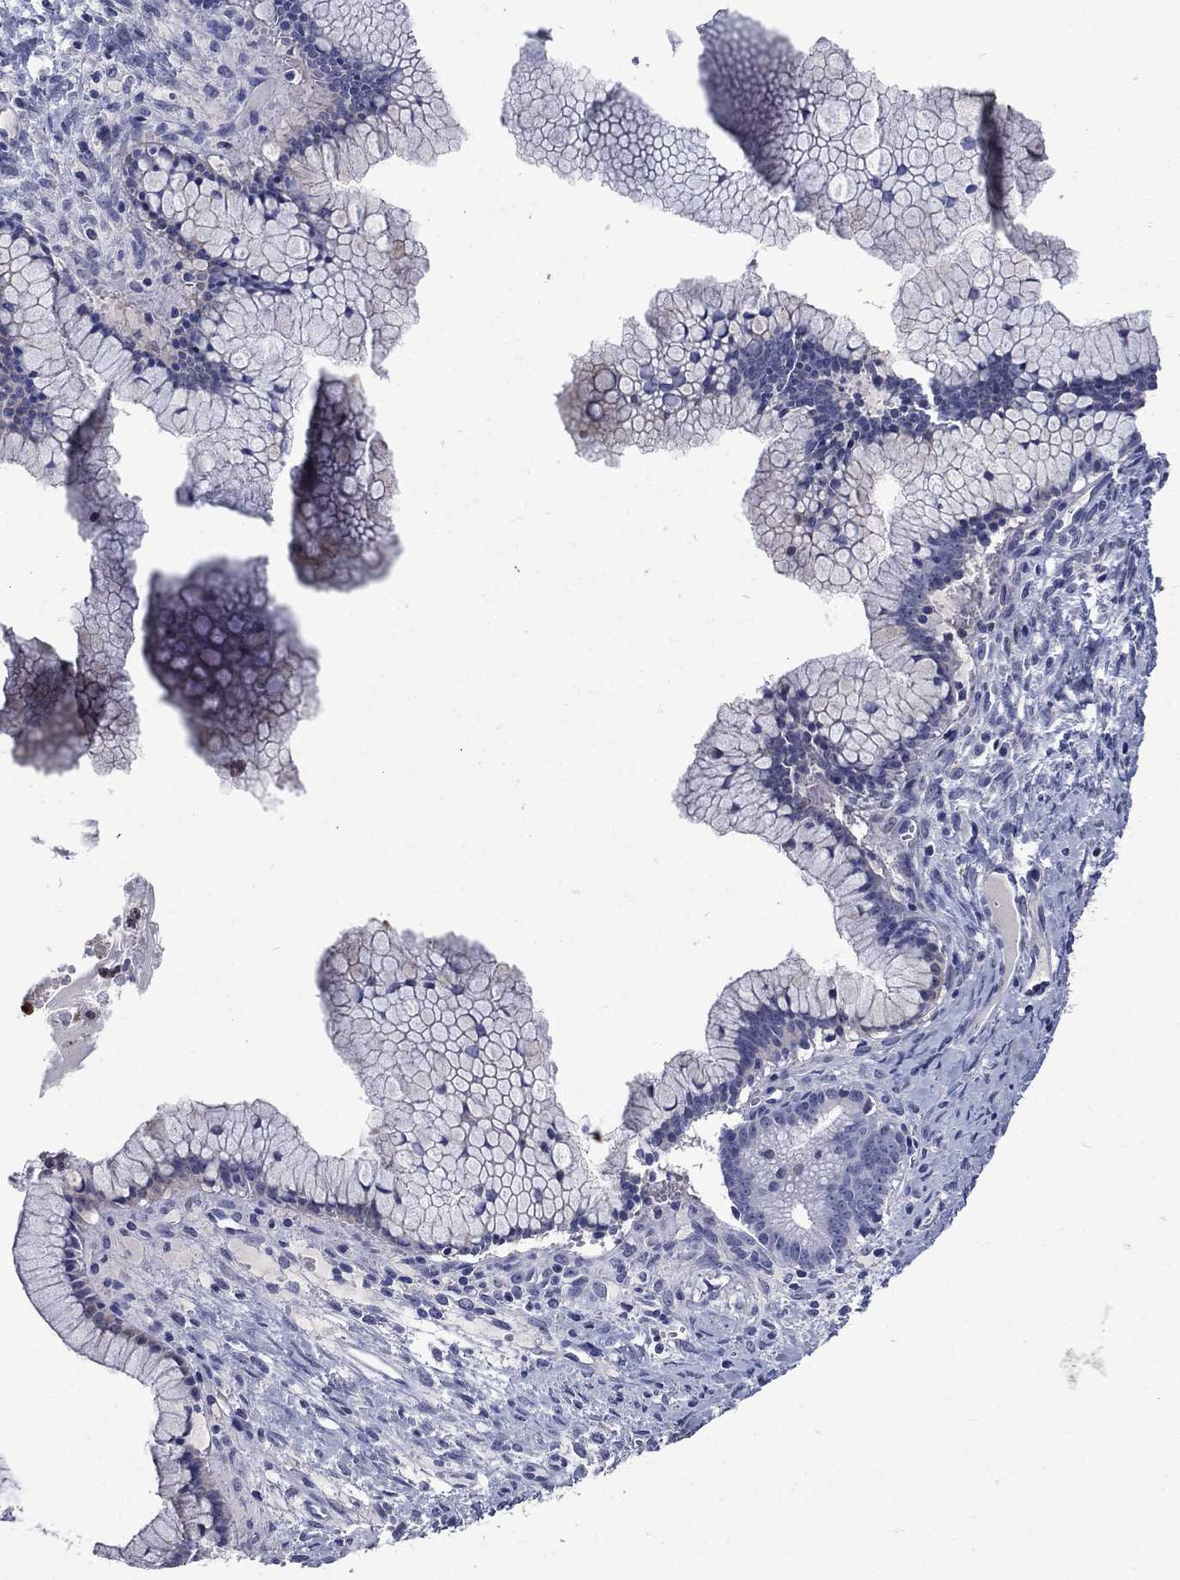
{"staining": {"intensity": "negative", "quantity": "none", "location": "none"}, "tissue": "ovarian cancer", "cell_type": "Tumor cells", "image_type": "cancer", "snomed": [{"axis": "morphology", "description": "Cystadenocarcinoma, mucinous, NOS"}, {"axis": "topography", "description": "Ovary"}], "caption": "DAB immunohistochemical staining of human ovarian mucinous cystadenocarcinoma reveals no significant staining in tumor cells.", "gene": "GPR171", "patient": {"sex": "female", "age": 41}}